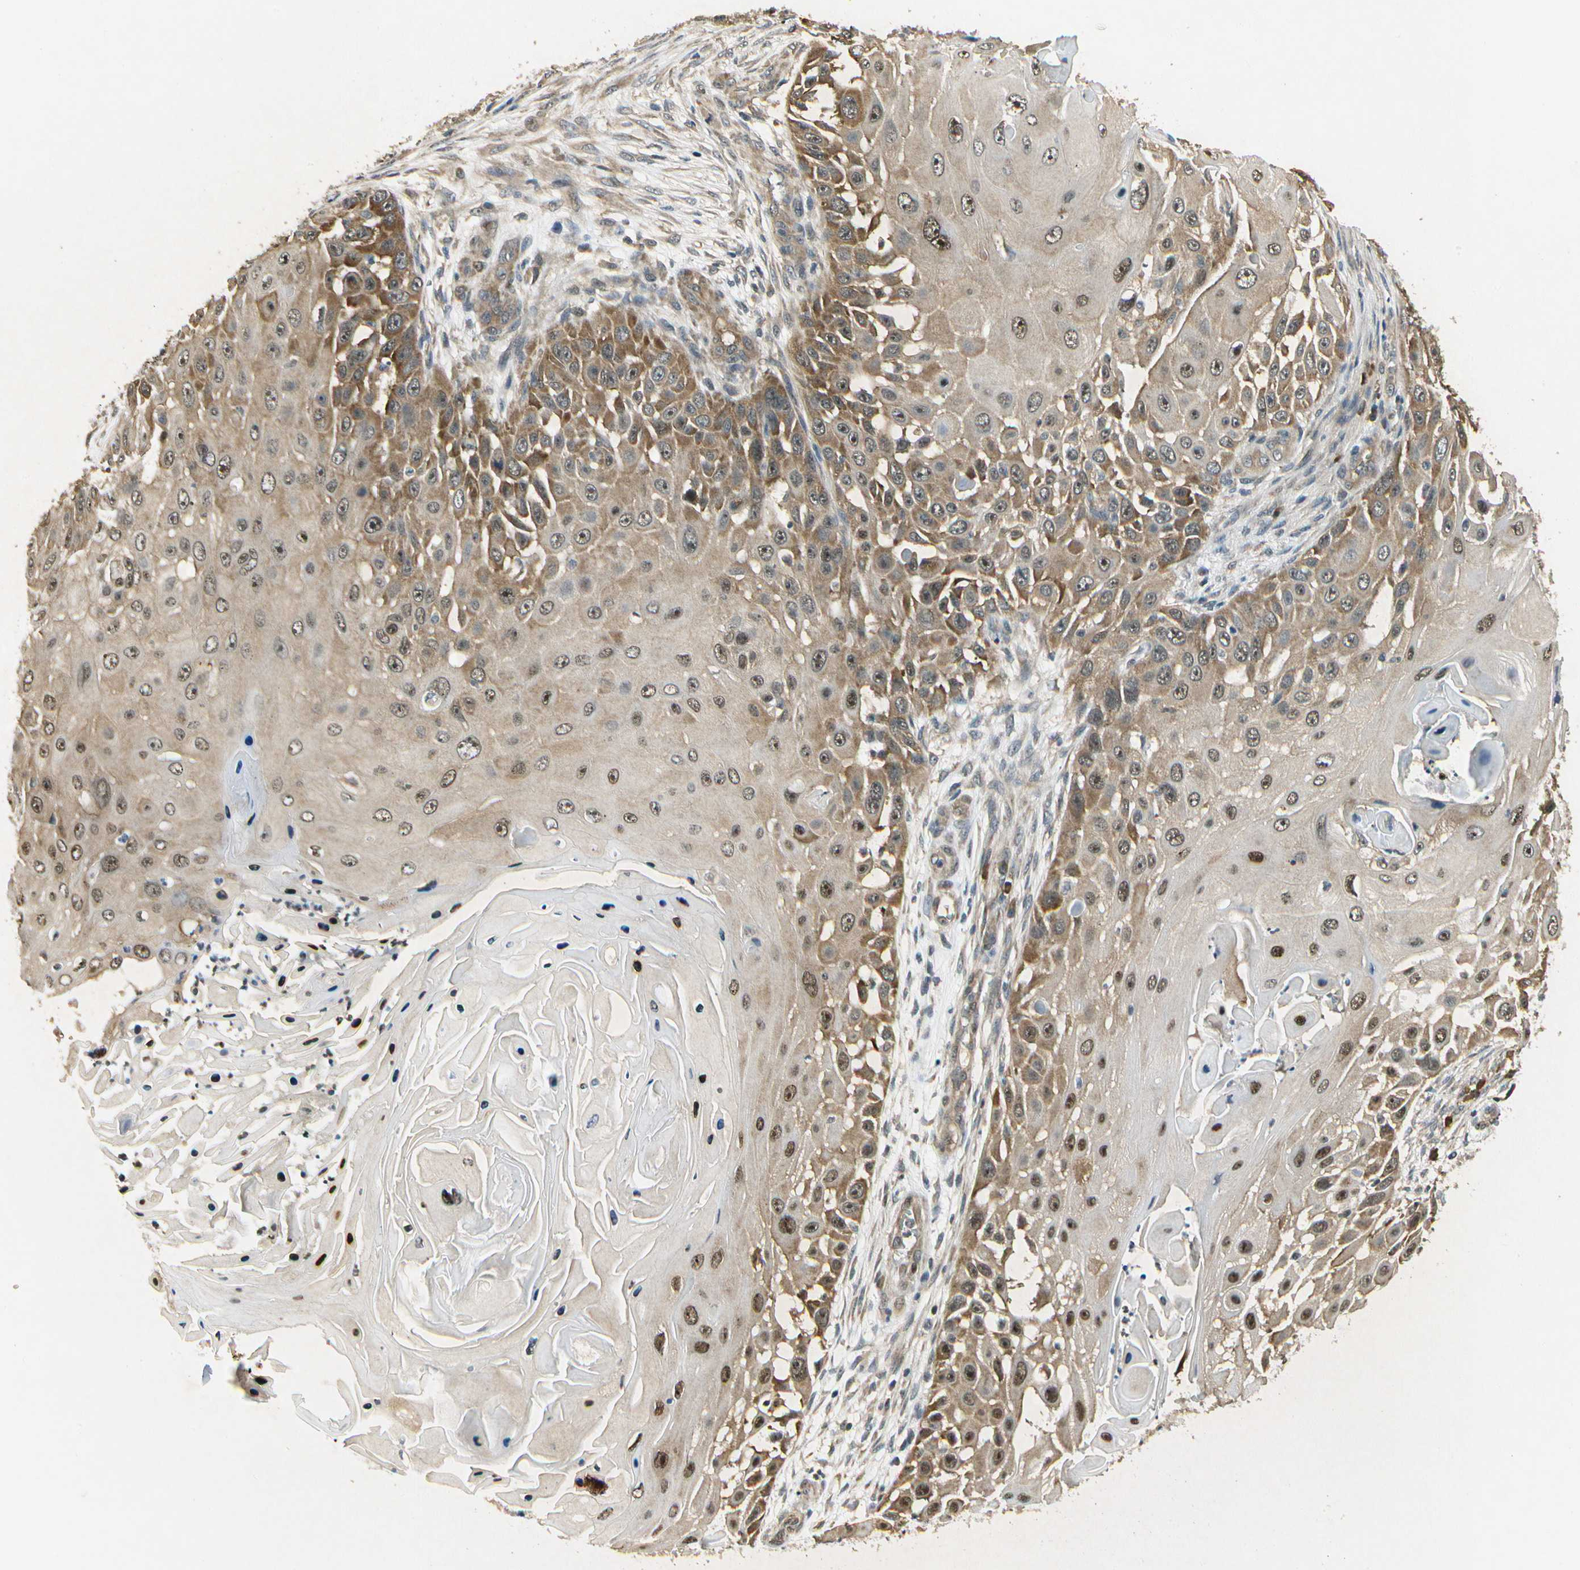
{"staining": {"intensity": "moderate", "quantity": "25%-75%", "location": "cytoplasmic/membranous,nuclear"}, "tissue": "skin cancer", "cell_type": "Tumor cells", "image_type": "cancer", "snomed": [{"axis": "morphology", "description": "Squamous cell carcinoma, NOS"}, {"axis": "topography", "description": "Skin"}], "caption": "Immunohistochemistry (IHC) image of squamous cell carcinoma (skin) stained for a protein (brown), which shows medium levels of moderate cytoplasmic/membranous and nuclear expression in about 25%-75% of tumor cells.", "gene": "EIF1AX", "patient": {"sex": "female", "age": 44}}